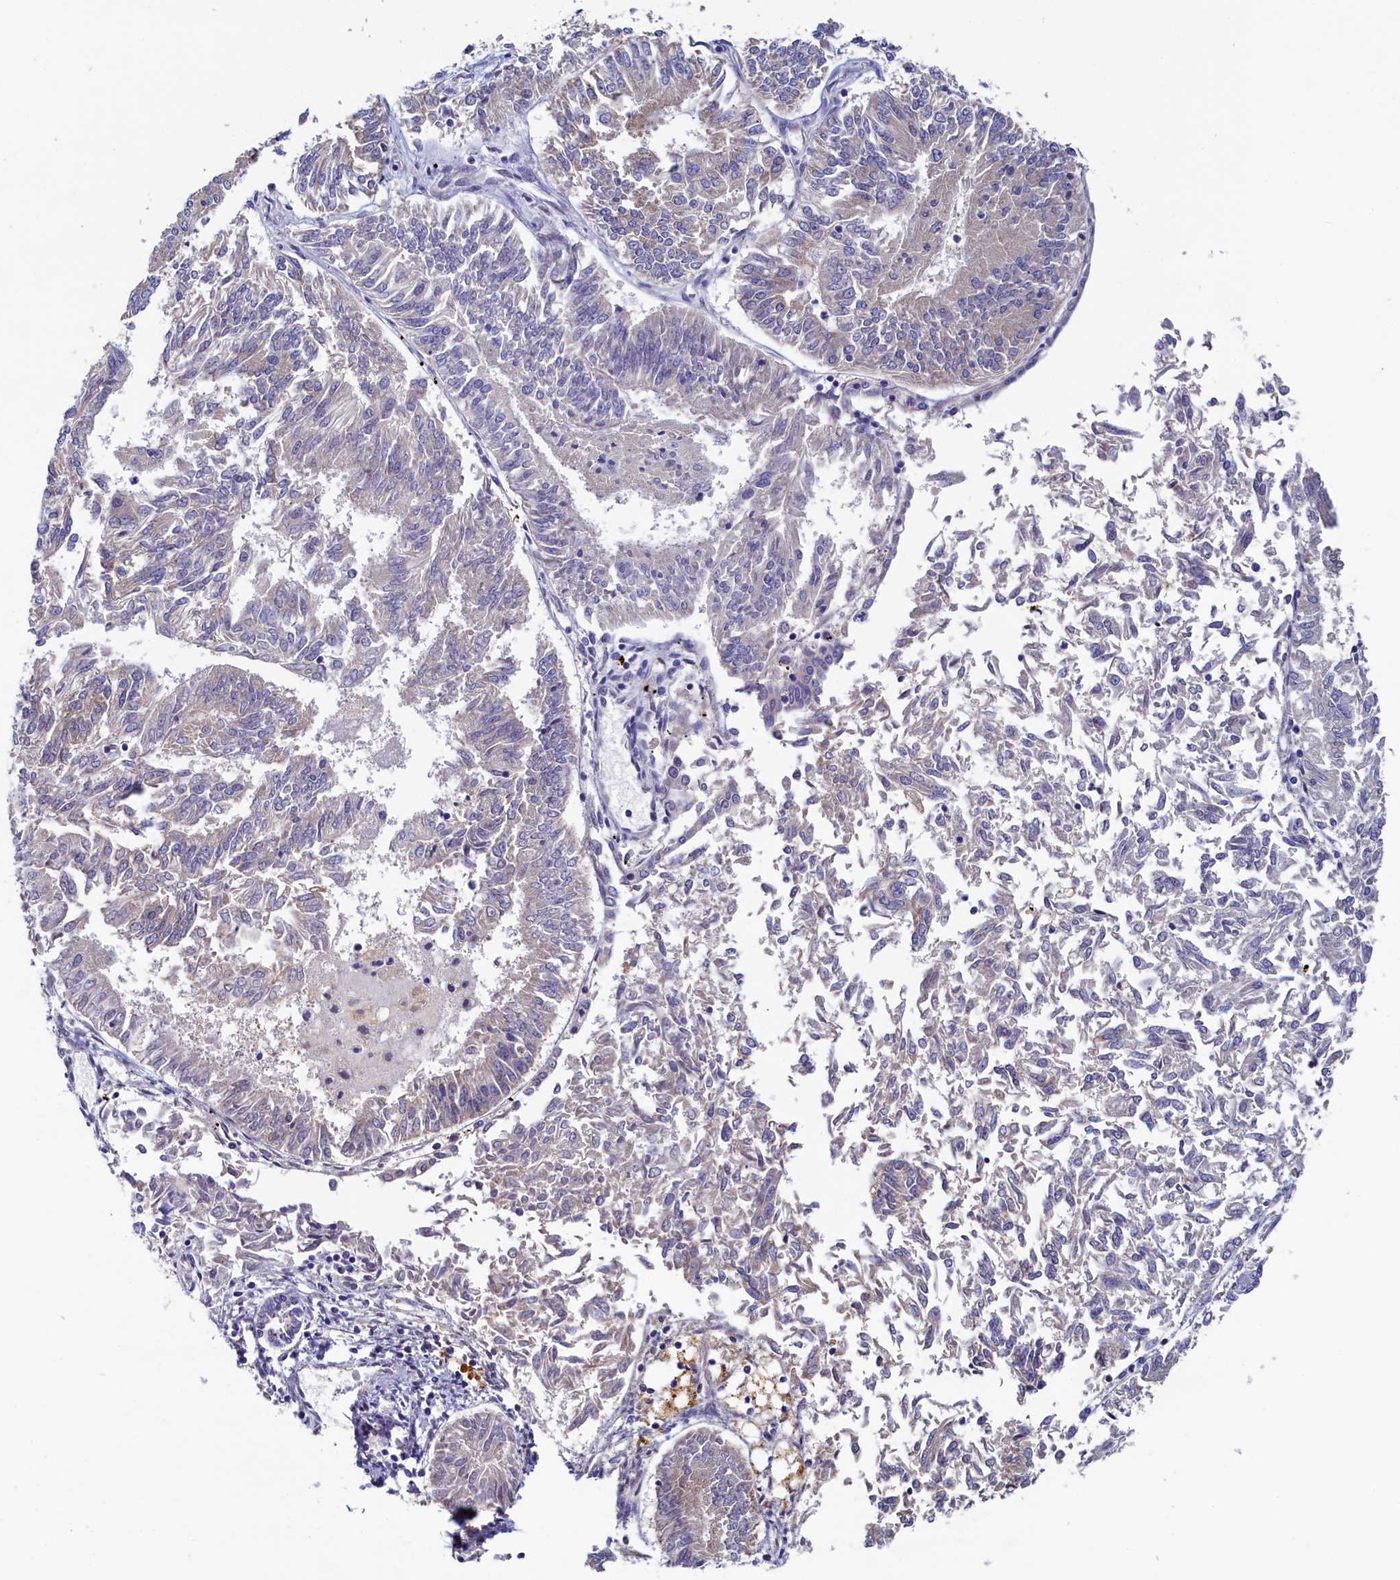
{"staining": {"intensity": "weak", "quantity": "<25%", "location": "cytoplasmic/membranous"}, "tissue": "endometrial cancer", "cell_type": "Tumor cells", "image_type": "cancer", "snomed": [{"axis": "morphology", "description": "Adenocarcinoma, NOS"}, {"axis": "topography", "description": "Endometrium"}], "caption": "High magnification brightfield microscopy of endometrial cancer stained with DAB (3,3'-diaminobenzidine) (brown) and counterstained with hematoxylin (blue): tumor cells show no significant staining. (DAB (3,3'-diaminobenzidine) immunohistochemistry (IHC) with hematoxylin counter stain).", "gene": "DTD1", "patient": {"sex": "female", "age": 58}}